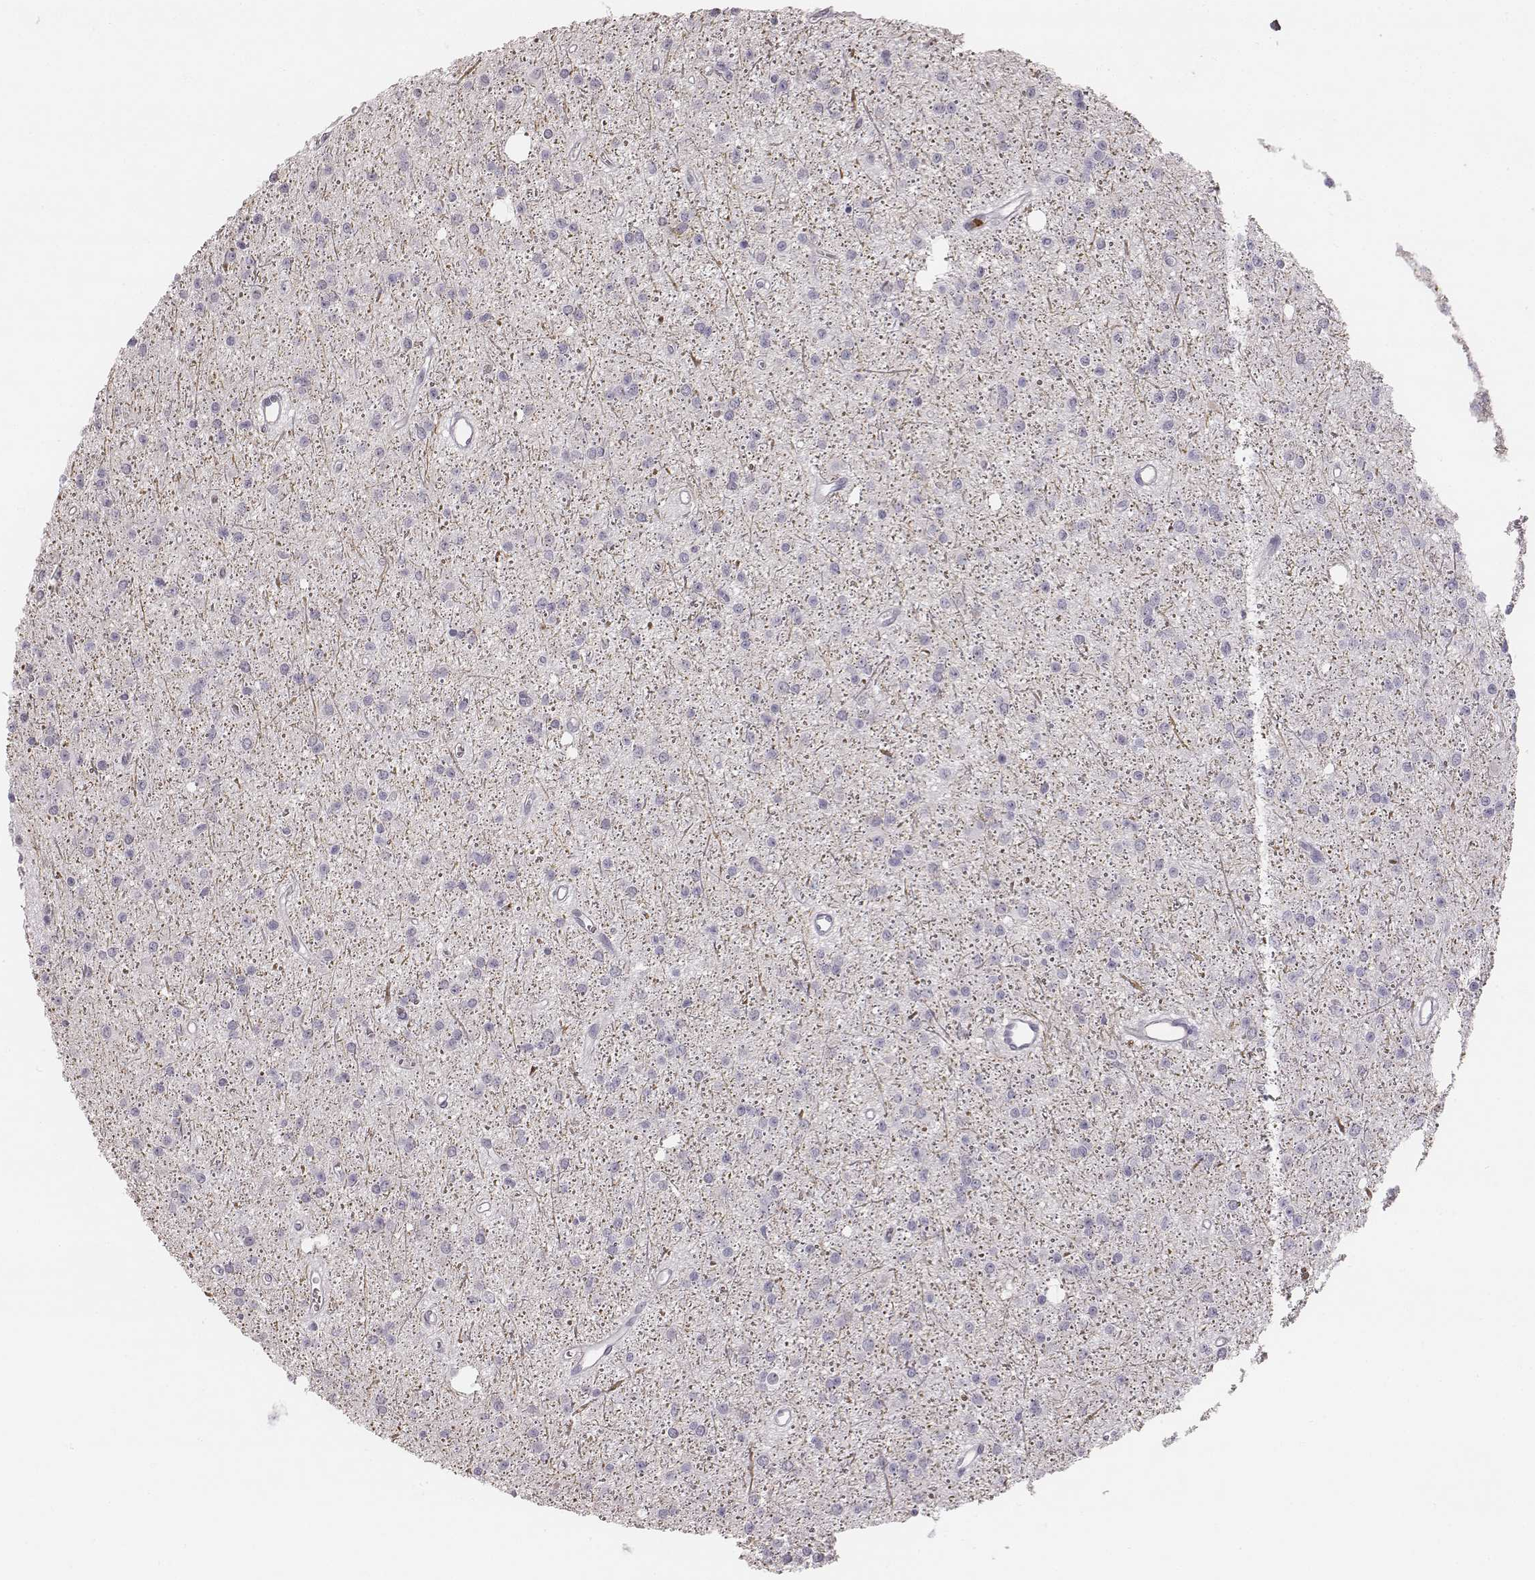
{"staining": {"intensity": "negative", "quantity": "none", "location": "none"}, "tissue": "glioma", "cell_type": "Tumor cells", "image_type": "cancer", "snomed": [{"axis": "morphology", "description": "Glioma, malignant, Low grade"}, {"axis": "topography", "description": "Brain"}], "caption": "Protein analysis of low-grade glioma (malignant) displays no significant positivity in tumor cells. (Brightfield microscopy of DAB (3,3'-diaminobenzidine) IHC at high magnification).", "gene": "KCNJ12", "patient": {"sex": "male", "age": 27}}